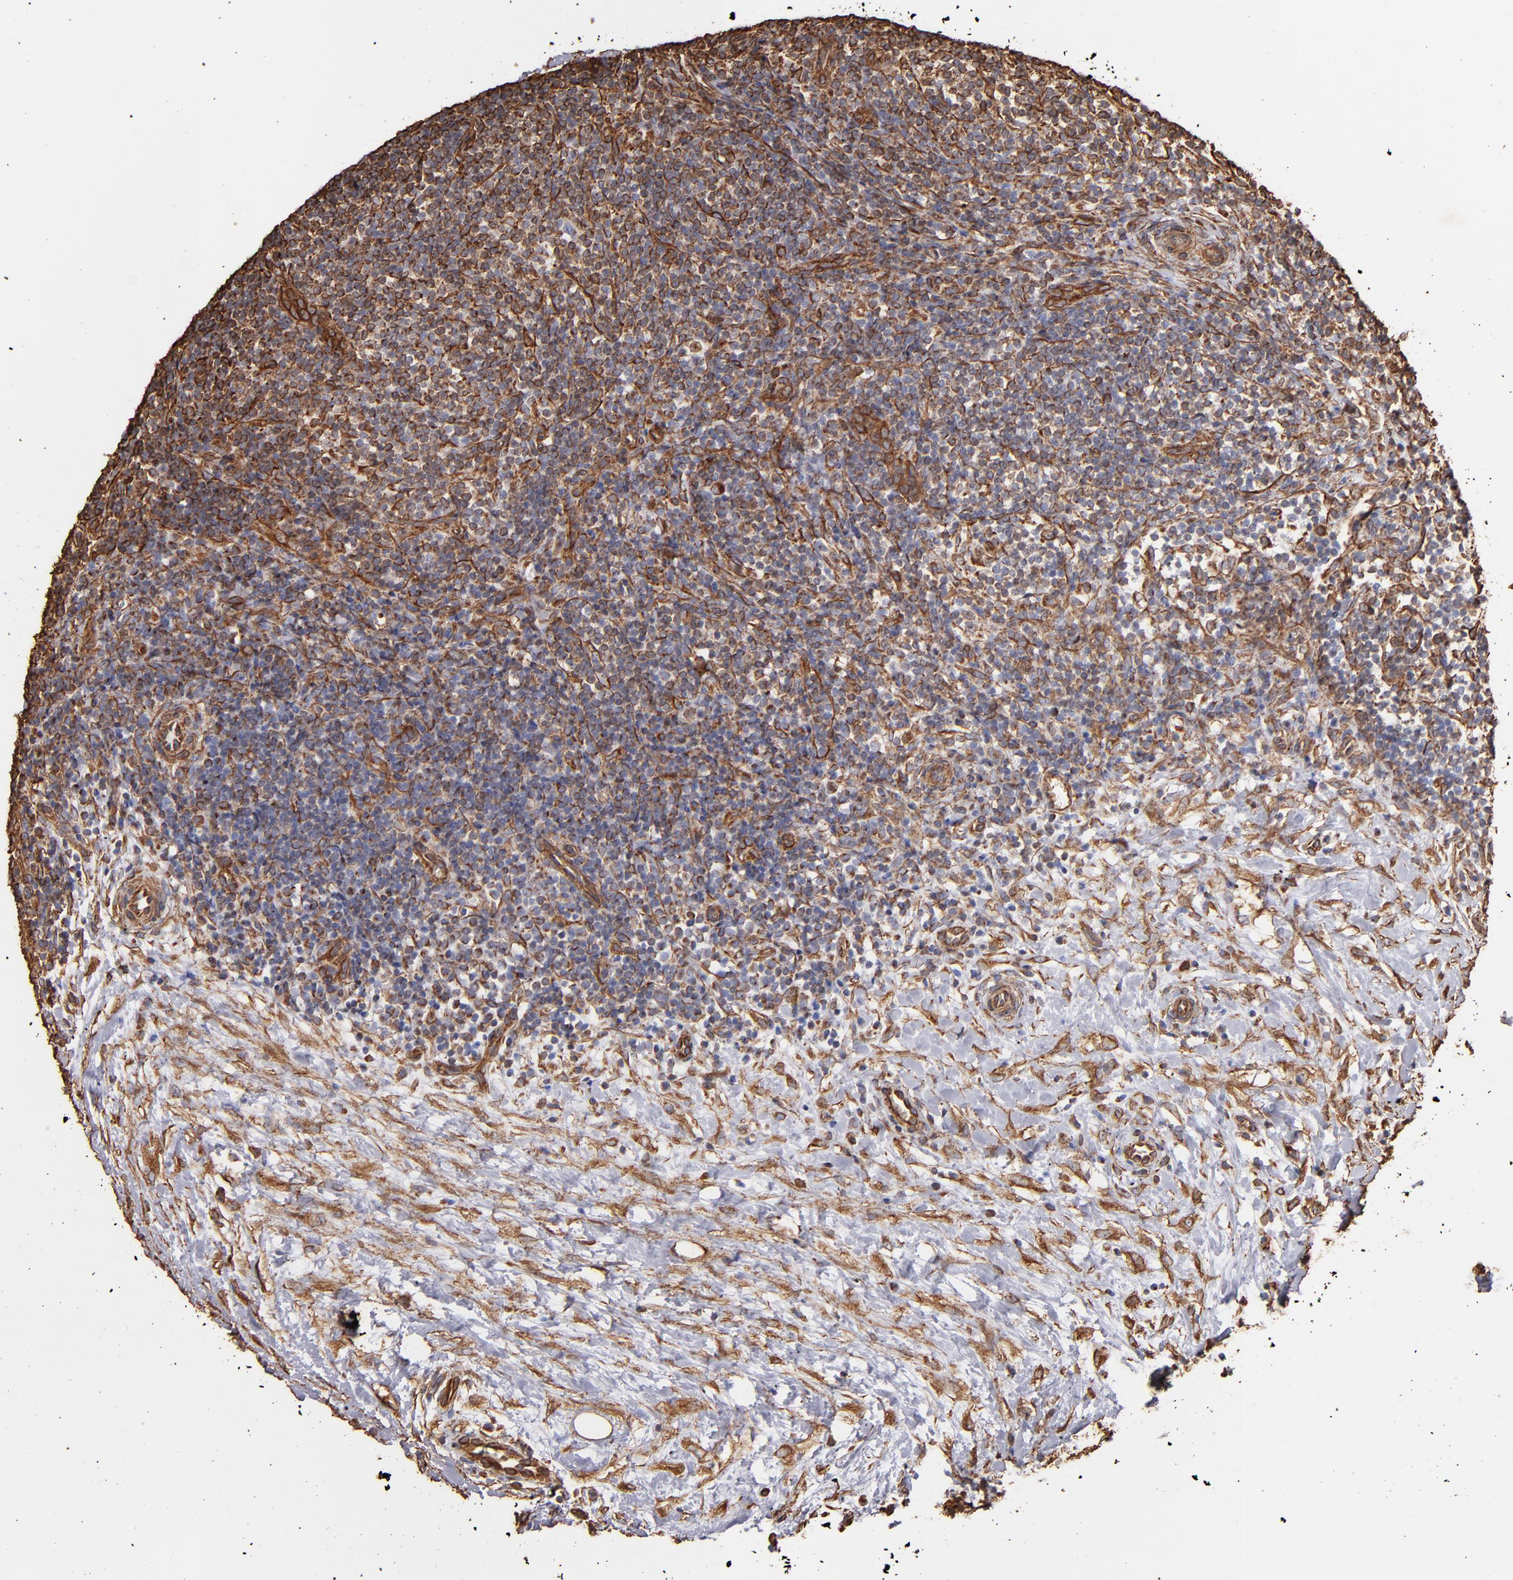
{"staining": {"intensity": "moderate", "quantity": ">75%", "location": "cytoplasmic/membranous,nuclear"}, "tissue": "lymphoma", "cell_type": "Tumor cells", "image_type": "cancer", "snomed": [{"axis": "morphology", "description": "Malignant lymphoma, non-Hodgkin's type, Low grade"}, {"axis": "topography", "description": "Lymph node"}], "caption": "A photomicrograph of human lymphoma stained for a protein exhibits moderate cytoplasmic/membranous and nuclear brown staining in tumor cells. Nuclei are stained in blue.", "gene": "VIM", "patient": {"sex": "female", "age": 76}}